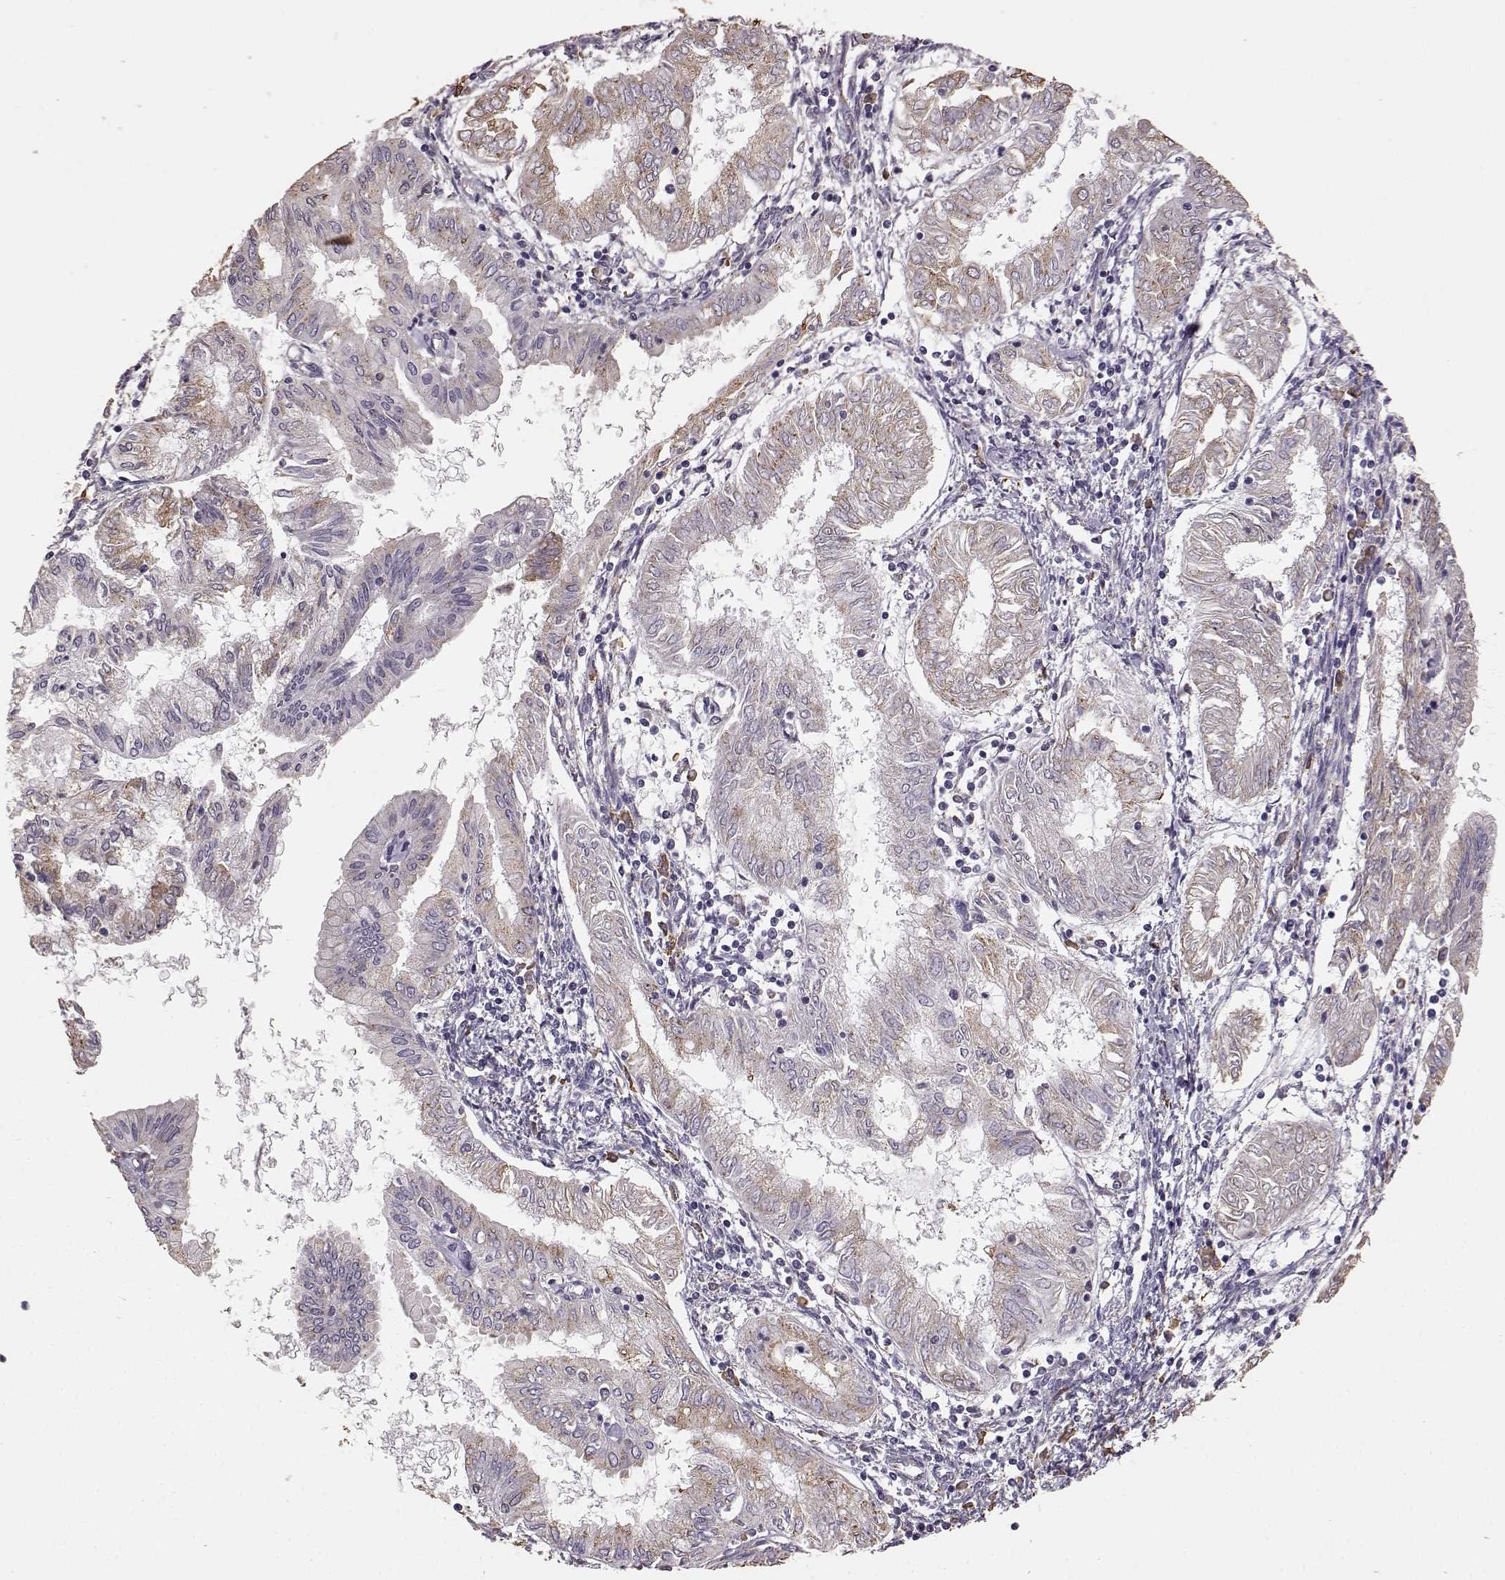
{"staining": {"intensity": "weak", "quantity": "25%-75%", "location": "cytoplasmic/membranous"}, "tissue": "endometrial cancer", "cell_type": "Tumor cells", "image_type": "cancer", "snomed": [{"axis": "morphology", "description": "Adenocarcinoma, NOS"}, {"axis": "topography", "description": "Endometrium"}], "caption": "Human endometrial cancer stained with a brown dye demonstrates weak cytoplasmic/membranous positive staining in about 25%-75% of tumor cells.", "gene": "GABRG3", "patient": {"sex": "female", "age": 68}}